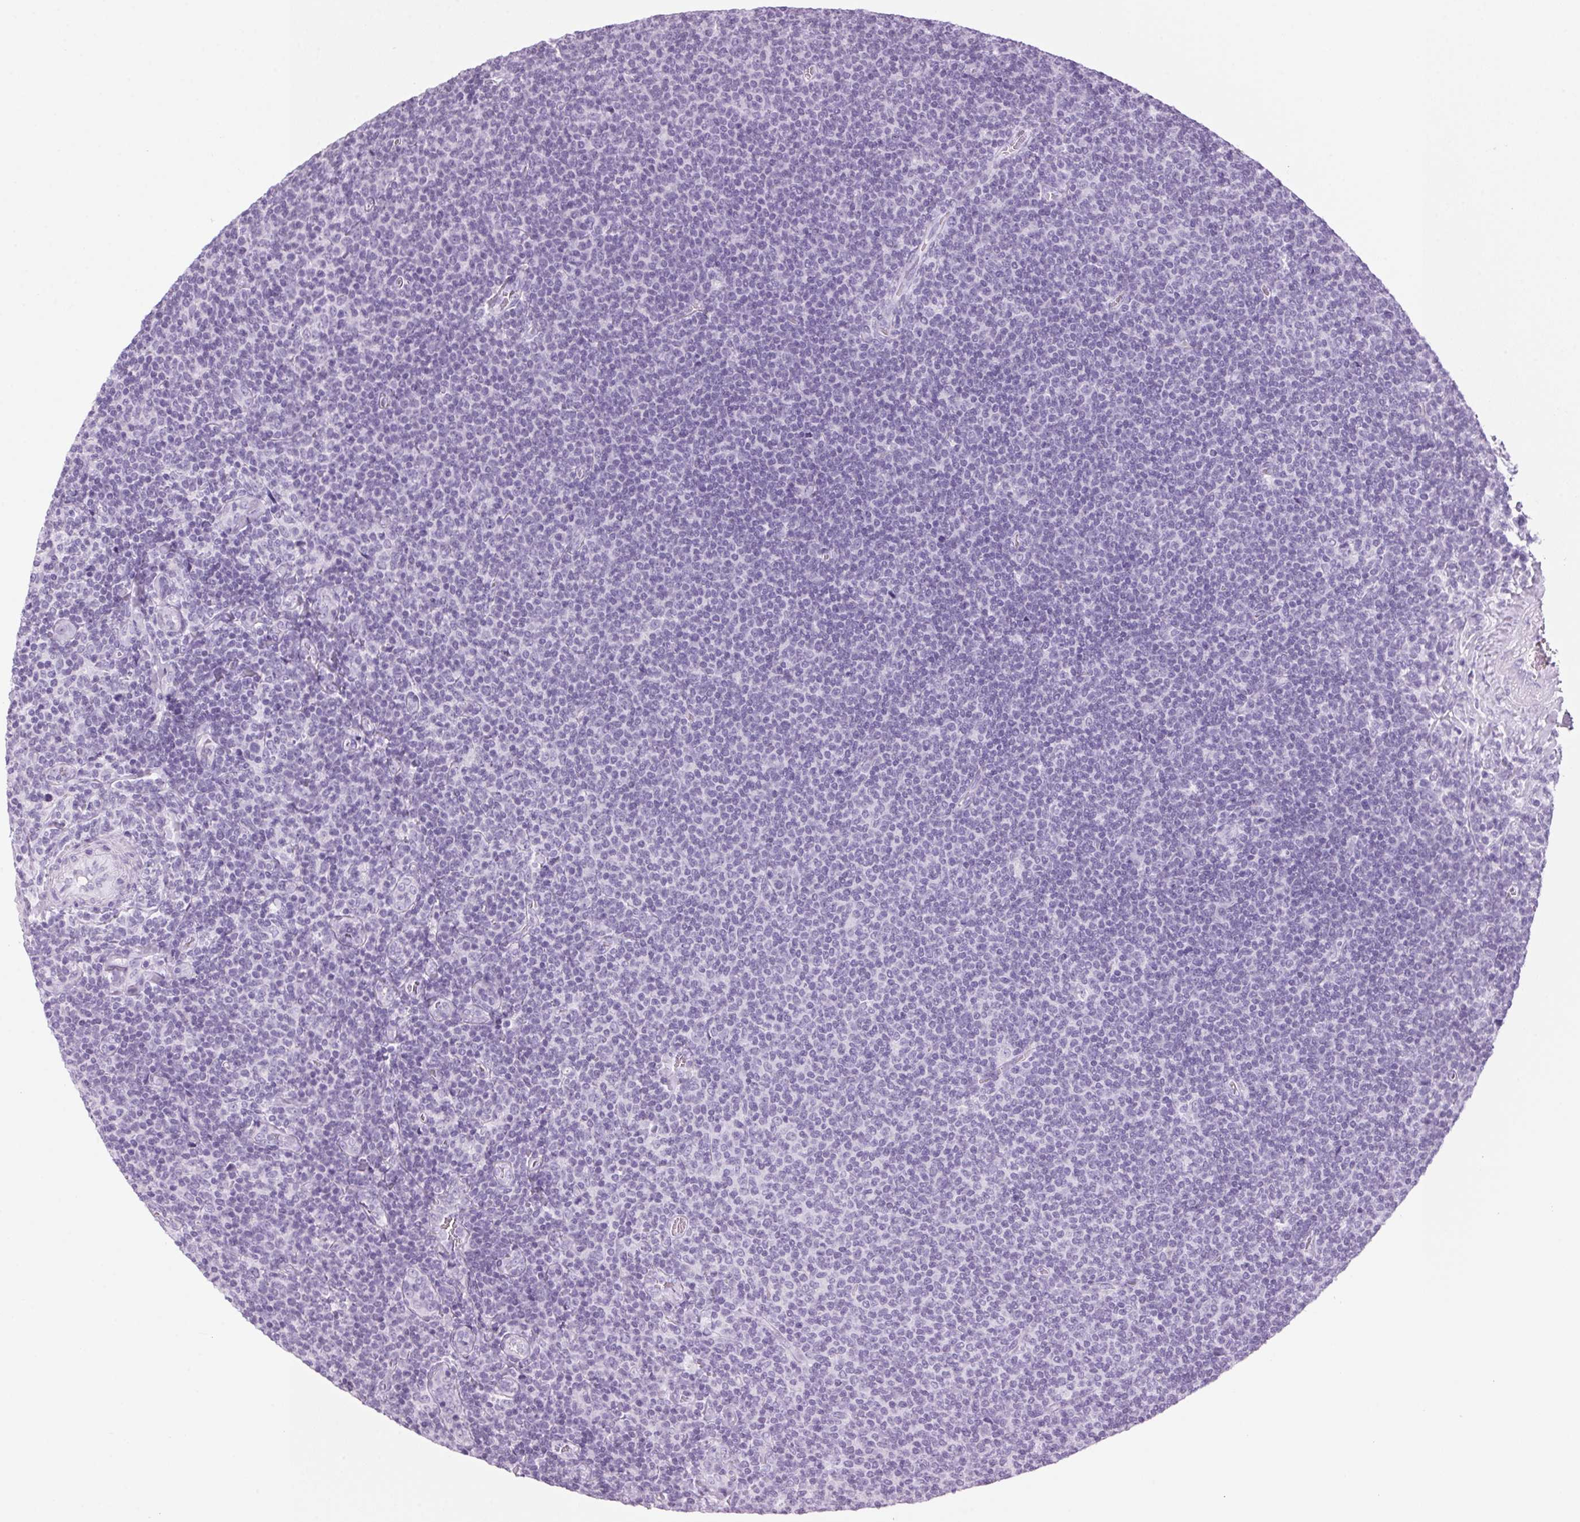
{"staining": {"intensity": "negative", "quantity": "none", "location": "none"}, "tissue": "lymphoma", "cell_type": "Tumor cells", "image_type": "cancer", "snomed": [{"axis": "morphology", "description": "Malignant lymphoma, non-Hodgkin's type, Low grade"}, {"axis": "topography", "description": "Lymph node"}], "caption": "High power microscopy micrograph of an immunohistochemistry (IHC) photomicrograph of low-grade malignant lymphoma, non-Hodgkin's type, revealing no significant positivity in tumor cells.", "gene": "PPP1R1A", "patient": {"sex": "male", "age": 52}}